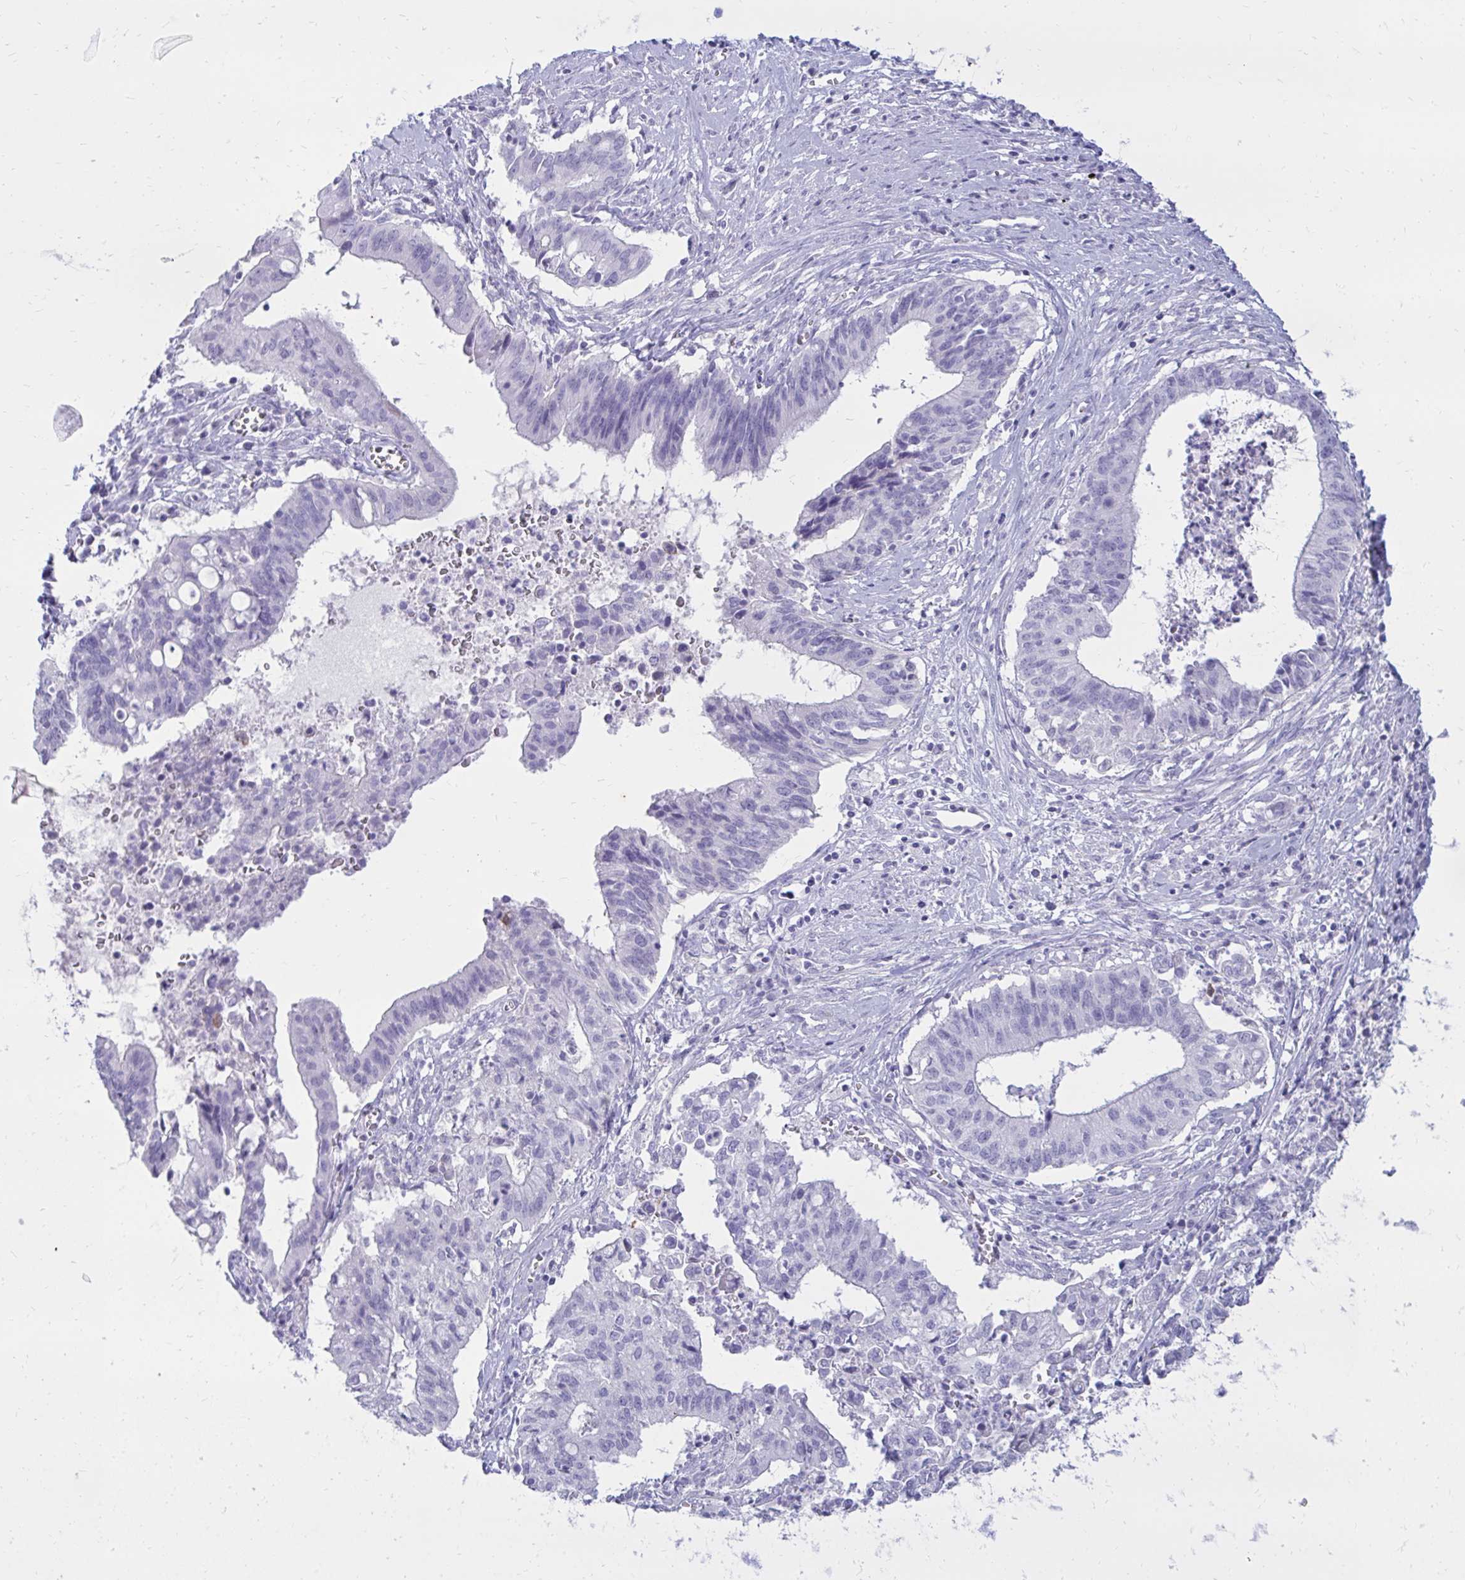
{"staining": {"intensity": "negative", "quantity": "none", "location": "none"}, "tissue": "cervical cancer", "cell_type": "Tumor cells", "image_type": "cancer", "snomed": [{"axis": "morphology", "description": "Adenocarcinoma, NOS"}, {"axis": "topography", "description": "Cervix"}], "caption": "Cervical adenocarcinoma stained for a protein using IHC displays no staining tumor cells.", "gene": "NANOGNB", "patient": {"sex": "female", "age": 44}}